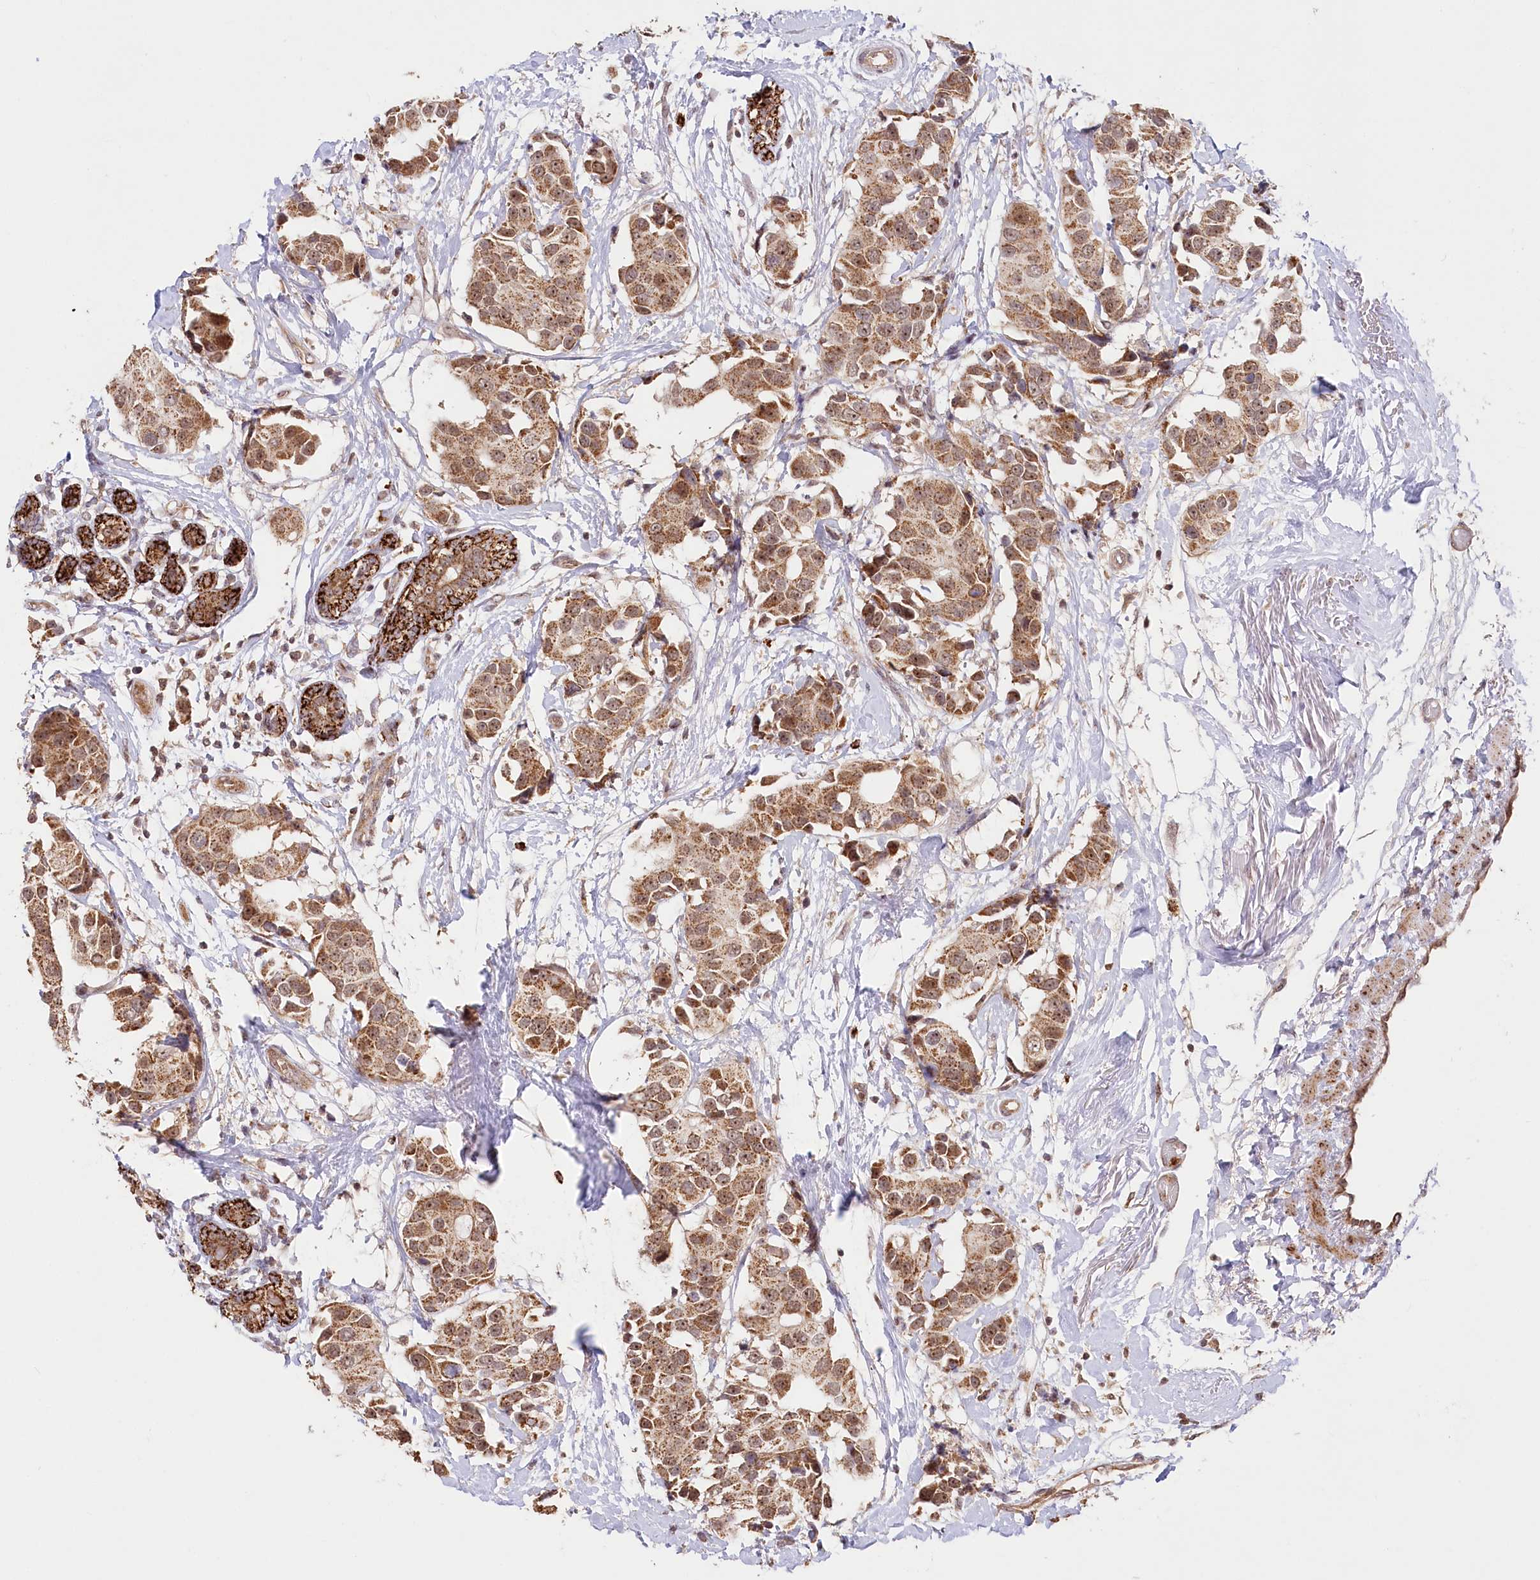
{"staining": {"intensity": "moderate", "quantity": ">75%", "location": "cytoplasmic/membranous"}, "tissue": "breast cancer", "cell_type": "Tumor cells", "image_type": "cancer", "snomed": [{"axis": "morphology", "description": "Normal tissue, NOS"}, {"axis": "morphology", "description": "Duct carcinoma"}, {"axis": "topography", "description": "Breast"}], "caption": "Breast cancer tissue reveals moderate cytoplasmic/membranous positivity in approximately >75% of tumor cells, visualized by immunohistochemistry. (Stains: DAB in brown, nuclei in blue, Microscopy: brightfield microscopy at high magnification).", "gene": "RTN4IP1", "patient": {"sex": "female", "age": 39}}